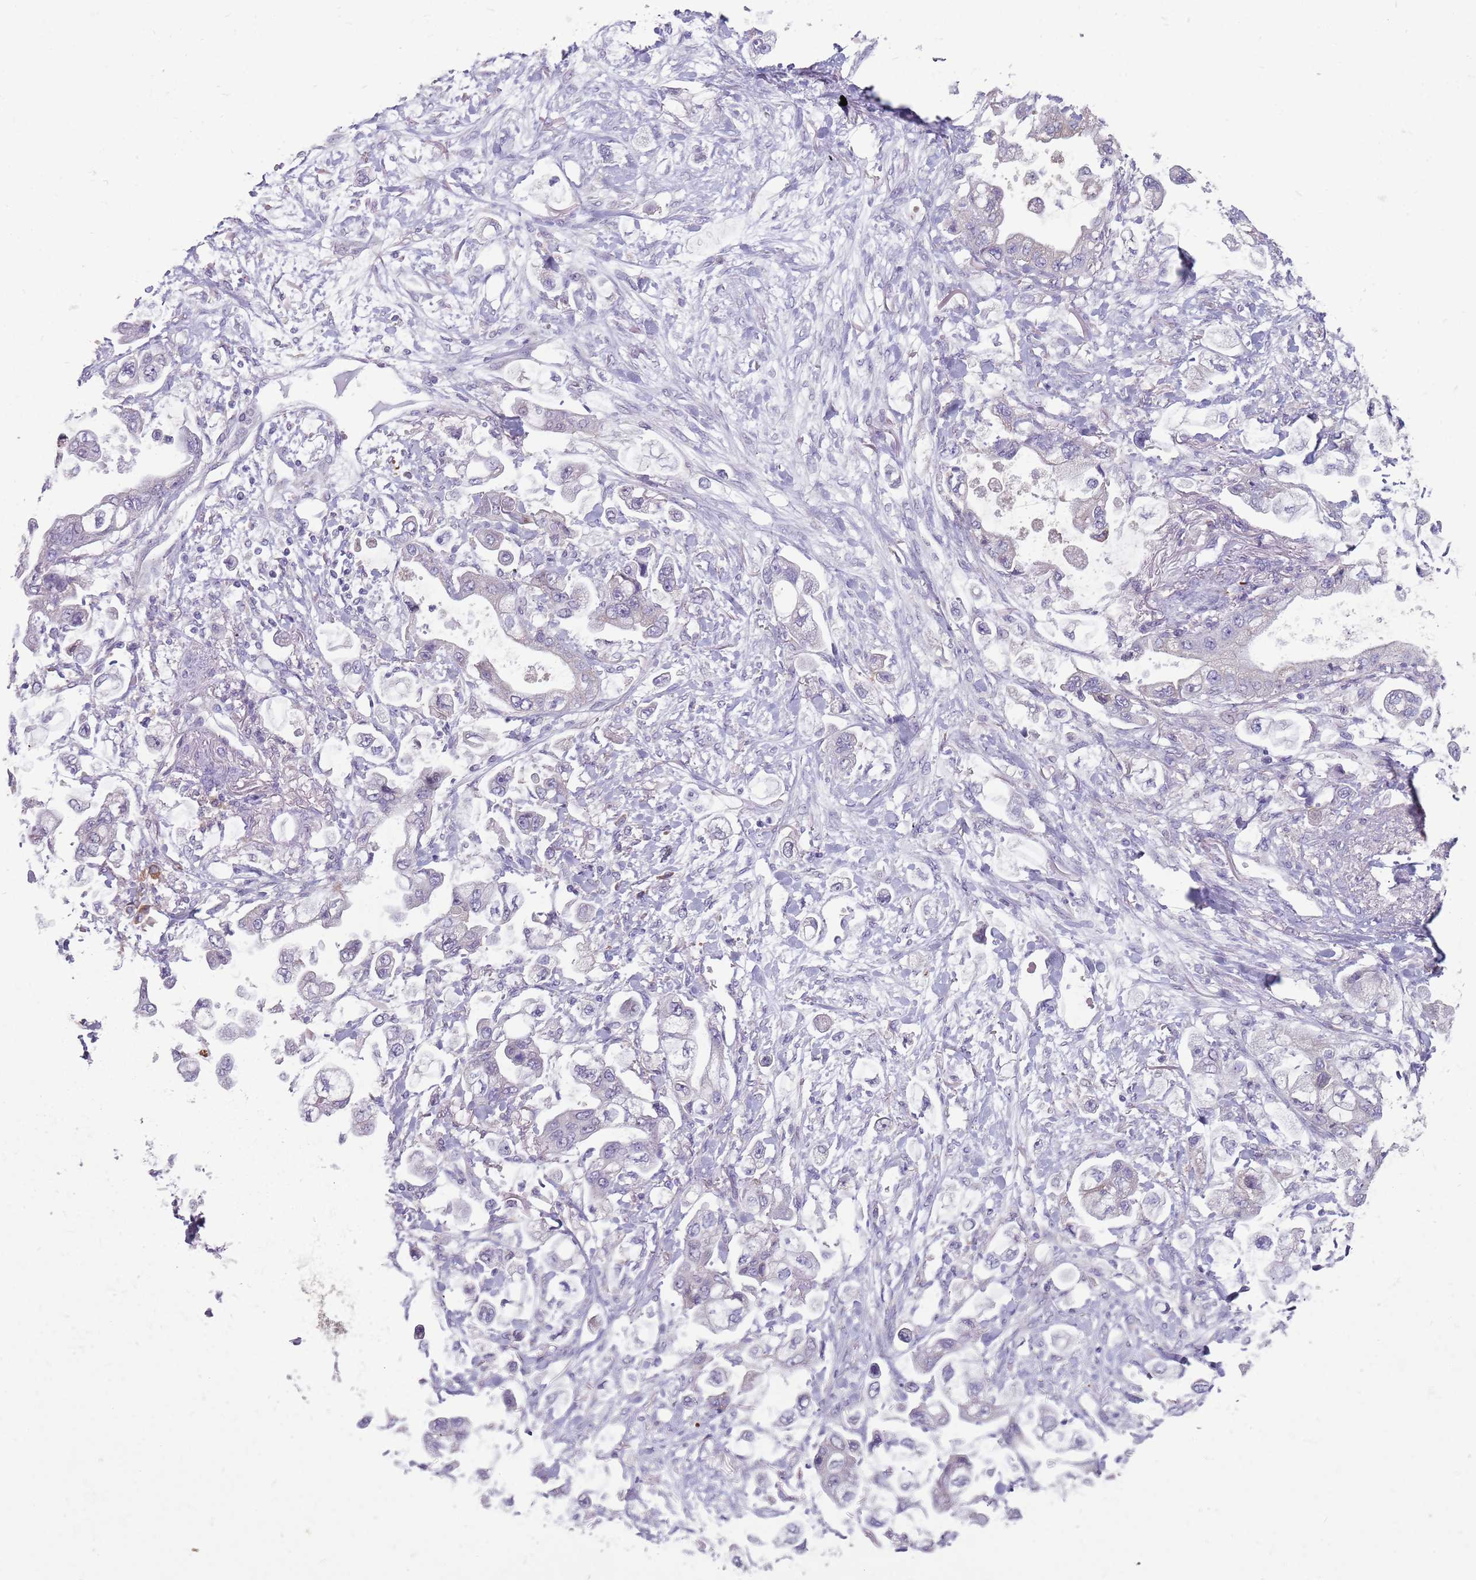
{"staining": {"intensity": "negative", "quantity": "none", "location": "none"}, "tissue": "stomach cancer", "cell_type": "Tumor cells", "image_type": "cancer", "snomed": [{"axis": "morphology", "description": "Adenocarcinoma, NOS"}, {"axis": "topography", "description": "Stomach"}], "caption": "The immunohistochemistry (IHC) histopathology image has no significant positivity in tumor cells of stomach cancer tissue.", "gene": "DXO", "patient": {"sex": "male", "age": 62}}